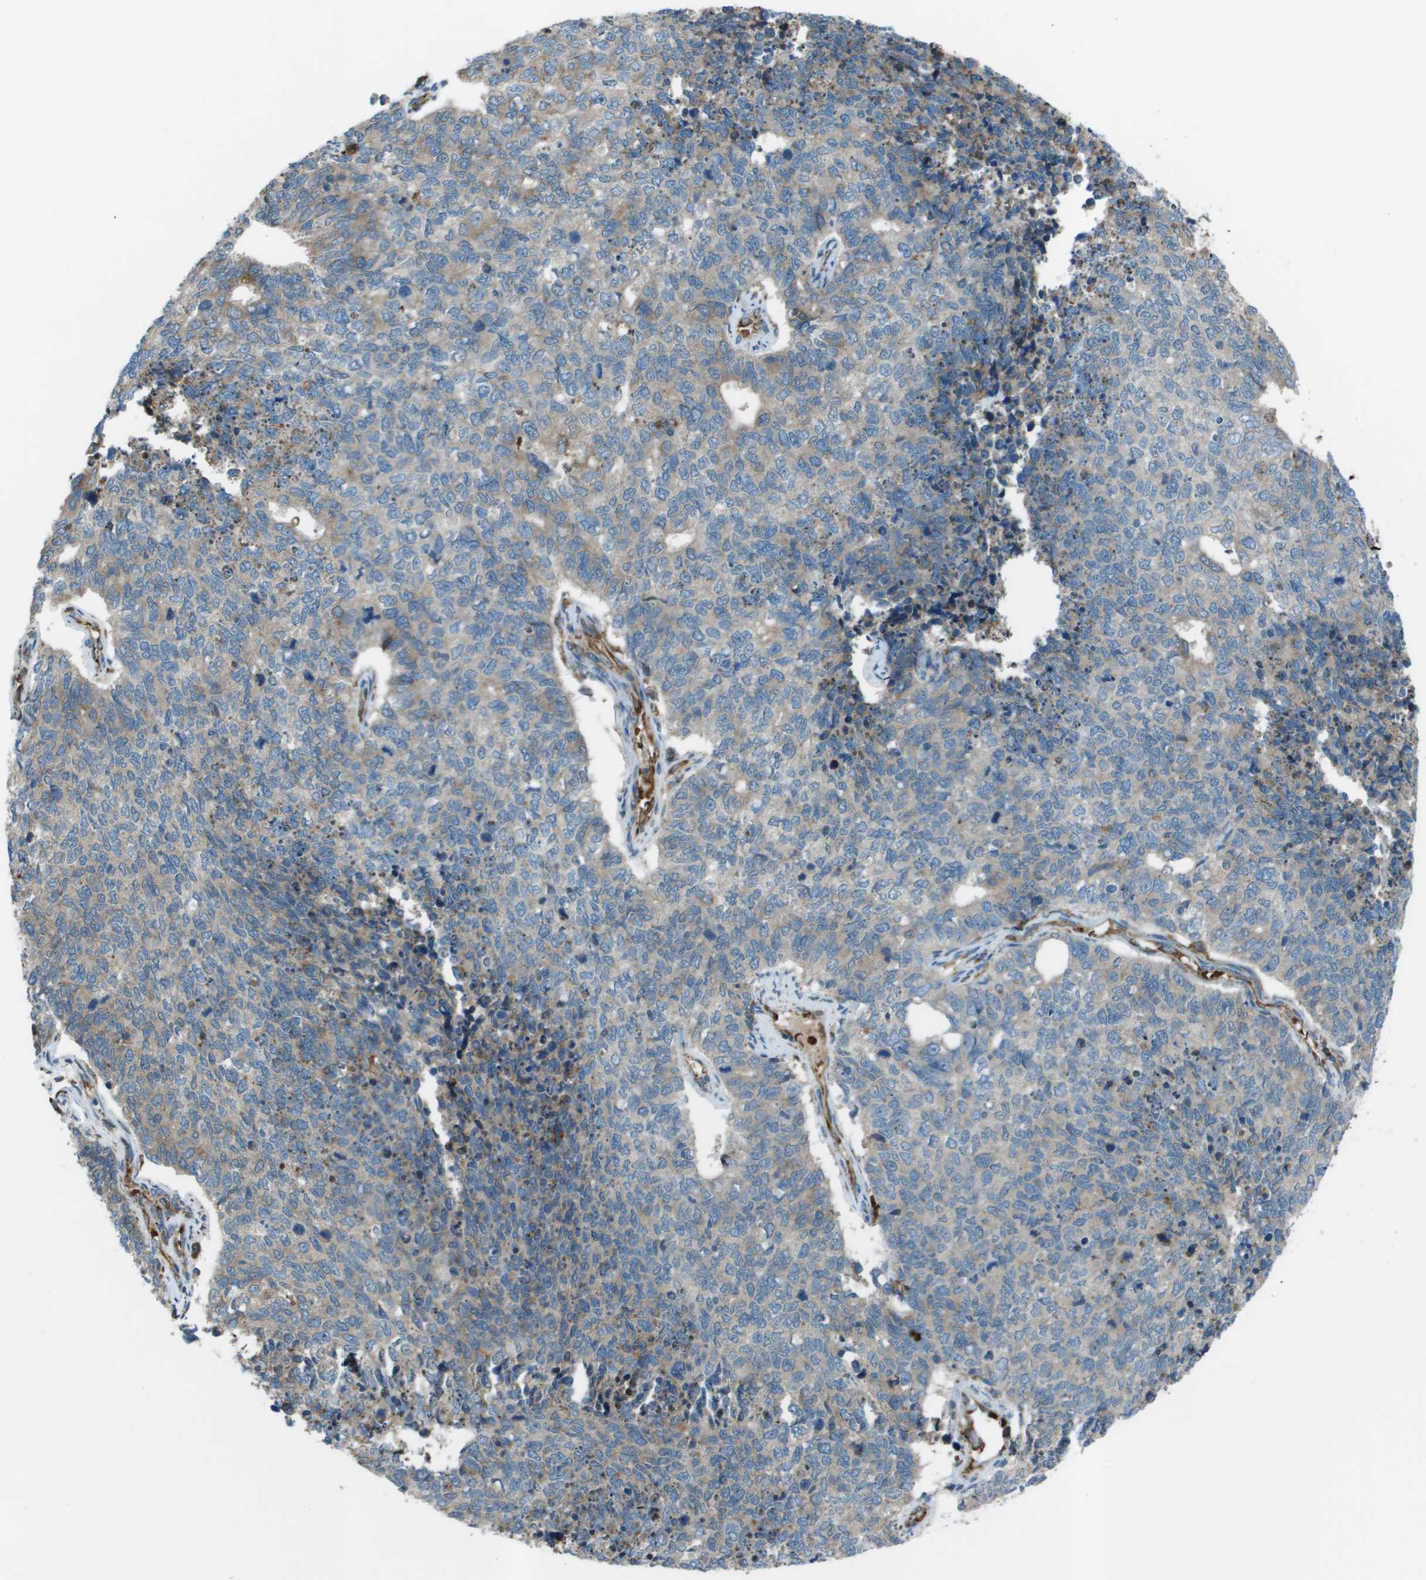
{"staining": {"intensity": "weak", "quantity": "<25%", "location": "cytoplasmic/membranous"}, "tissue": "cervical cancer", "cell_type": "Tumor cells", "image_type": "cancer", "snomed": [{"axis": "morphology", "description": "Squamous cell carcinoma, NOS"}, {"axis": "topography", "description": "Cervix"}], "caption": "This is an immunohistochemistry histopathology image of cervical cancer (squamous cell carcinoma). There is no staining in tumor cells.", "gene": "UTS2", "patient": {"sex": "female", "age": 63}}